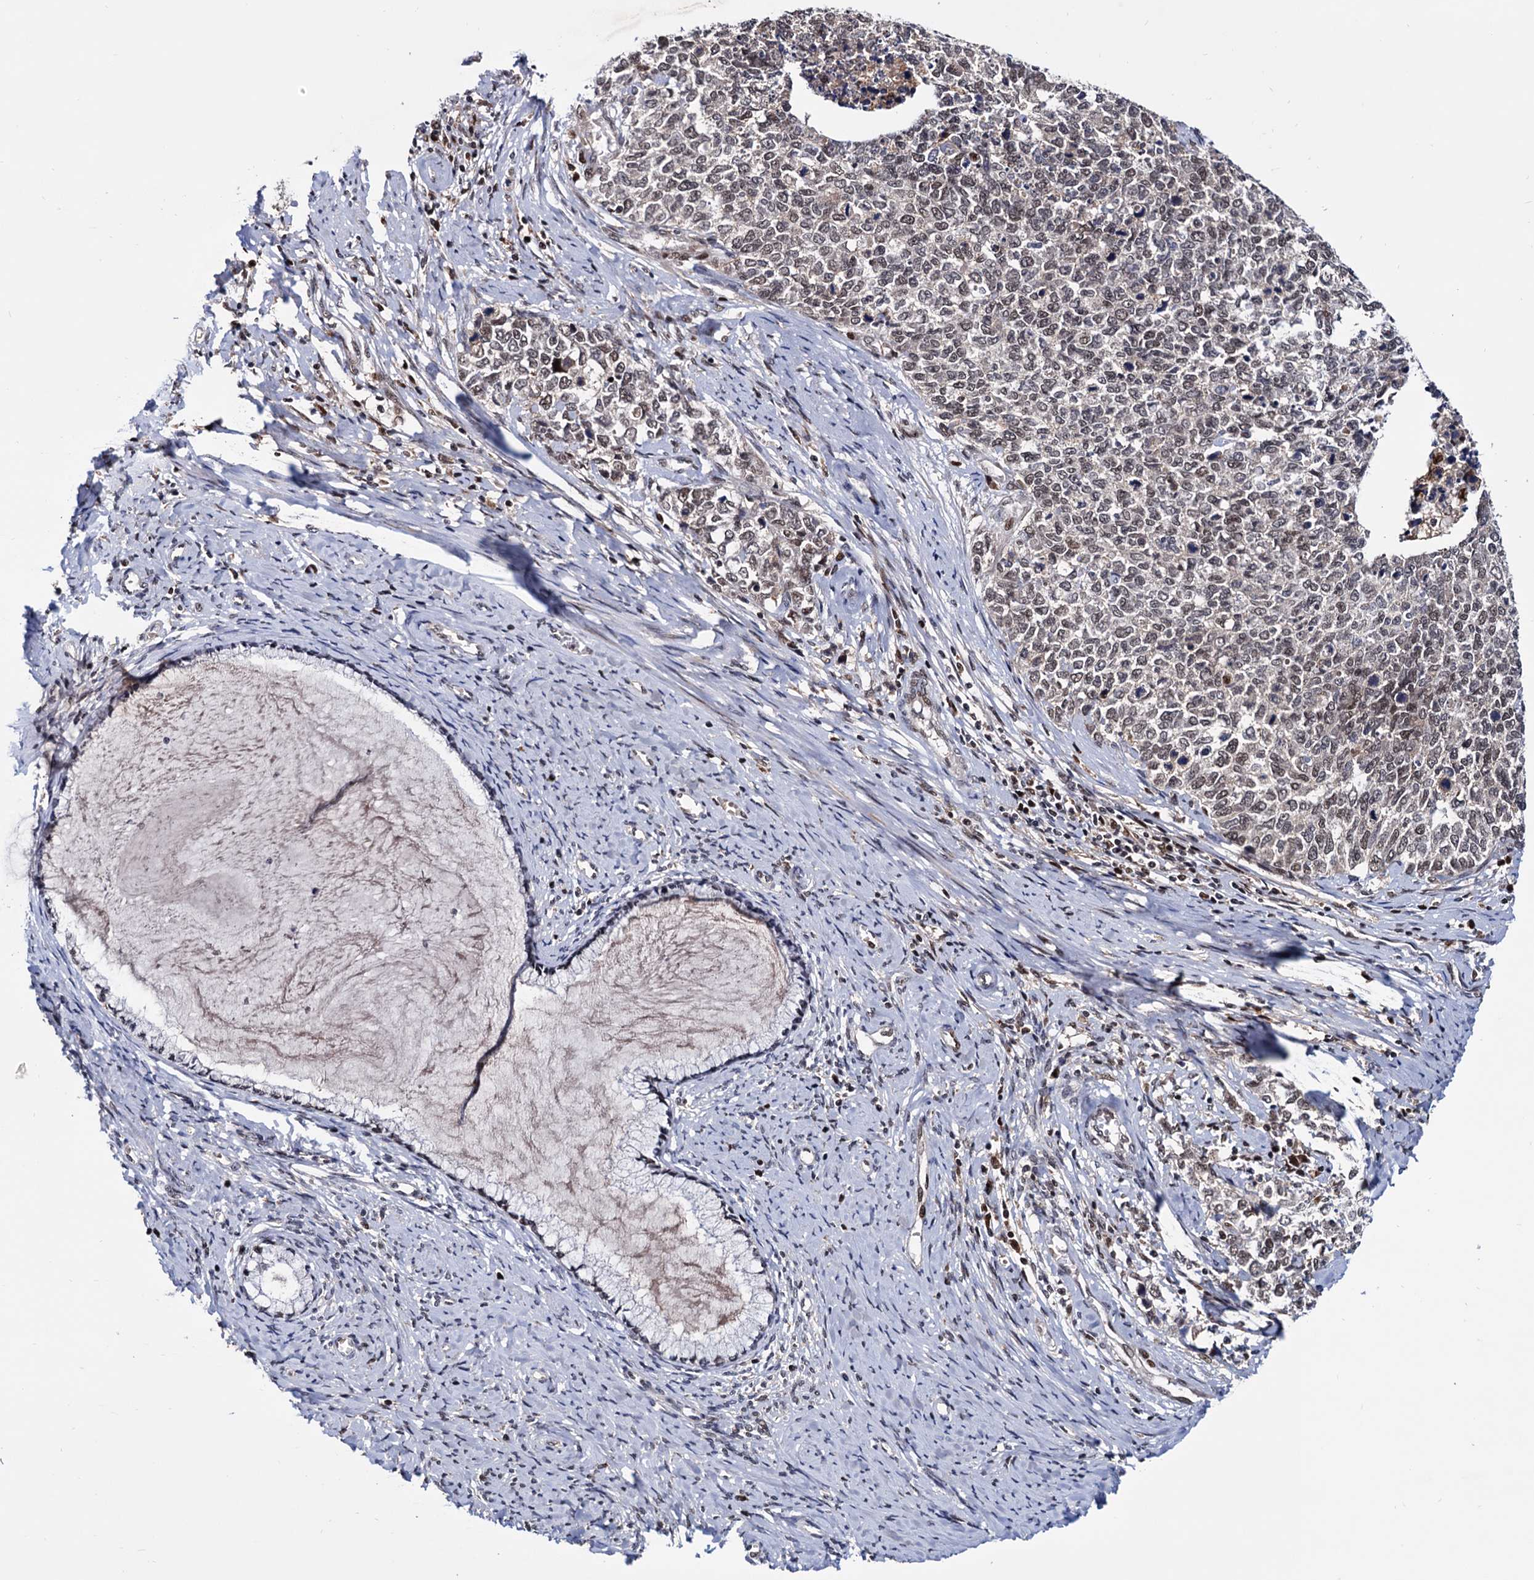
{"staining": {"intensity": "weak", "quantity": "25%-75%", "location": "nuclear"}, "tissue": "cervical cancer", "cell_type": "Tumor cells", "image_type": "cancer", "snomed": [{"axis": "morphology", "description": "Squamous cell carcinoma, NOS"}, {"axis": "topography", "description": "Cervix"}], "caption": "This is an image of immunohistochemistry (IHC) staining of cervical cancer, which shows weak staining in the nuclear of tumor cells.", "gene": "RNASEH2B", "patient": {"sex": "female", "age": 63}}